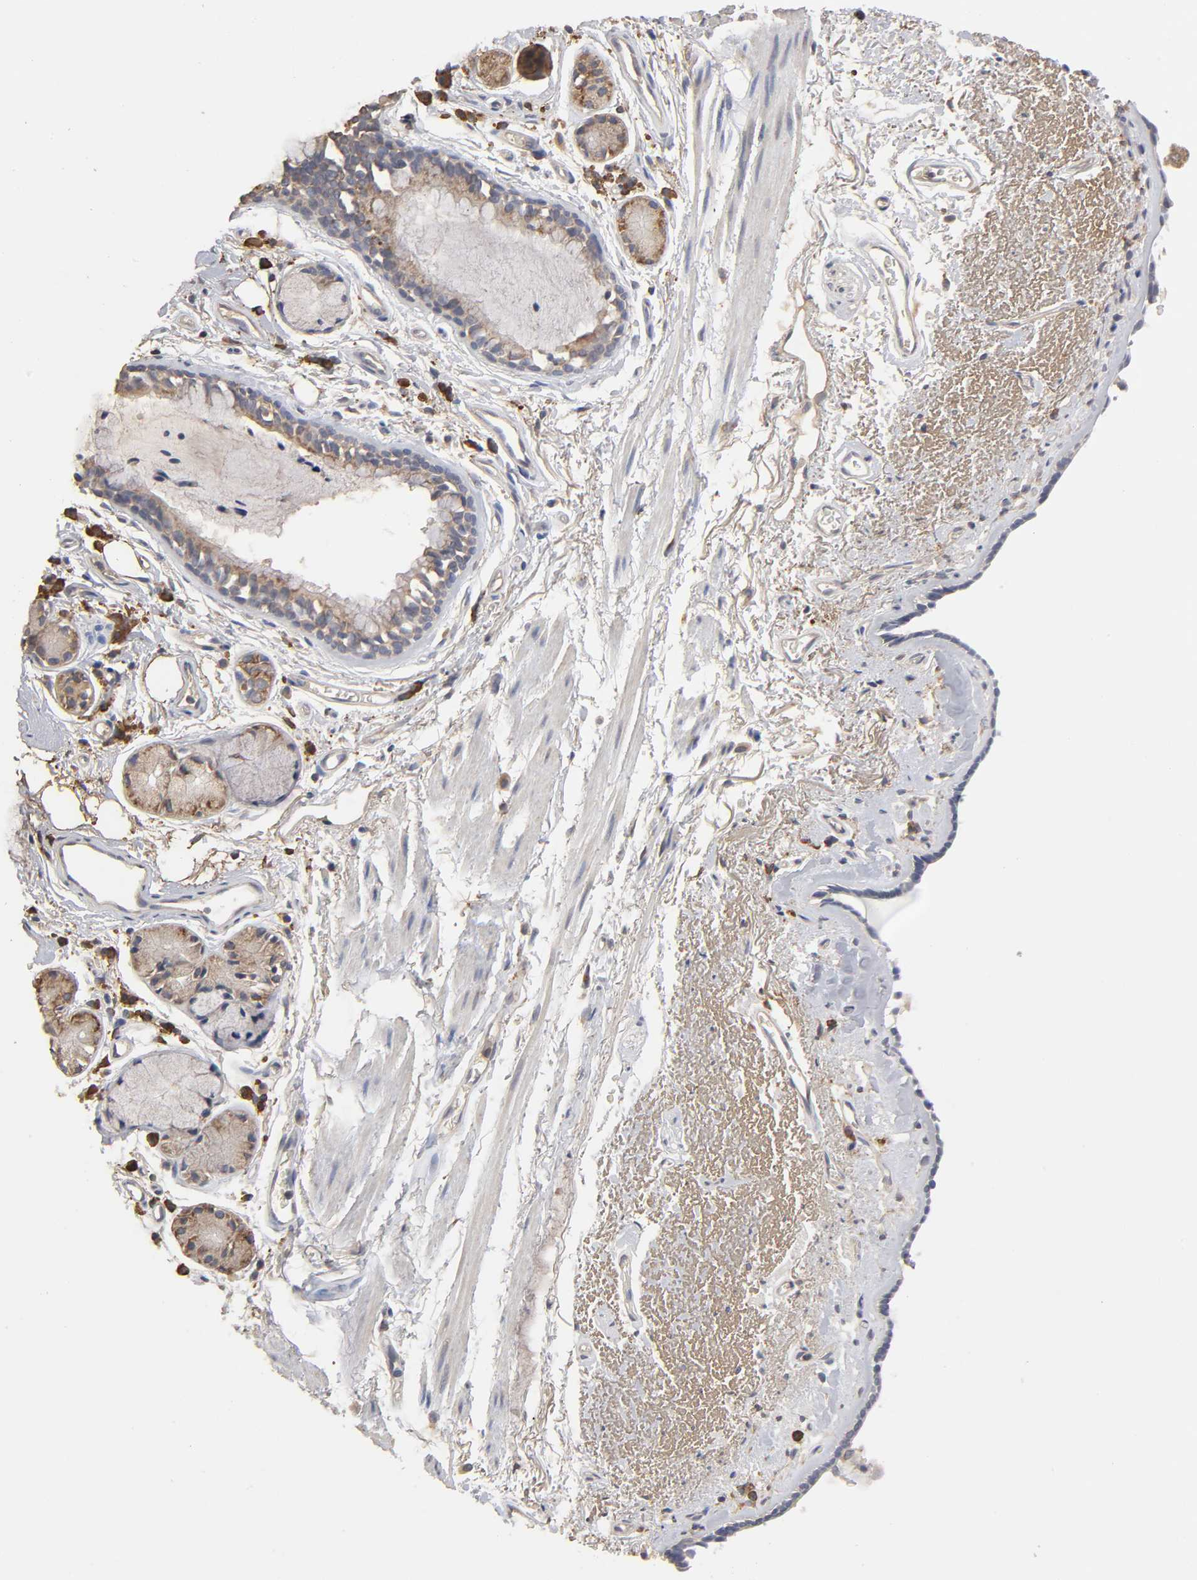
{"staining": {"intensity": "weak", "quantity": ">75%", "location": "cytoplasmic/membranous"}, "tissue": "bronchus", "cell_type": "Respiratory epithelial cells", "image_type": "normal", "snomed": [{"axis": "morphology", "description": "Normal tissue, NOS"}, {"axis": "morphology", "description": "Adenocarcinoma, NOS"}, {"axis": "topography", "description": "Bronchus"}, {"axis": "topography", "description": "Lung"}], "caption": "Protein positivity by immunohistochemistry (IHC) reveals weak cytoplasmic/membranous positivity in about >75% of respiratory epithelial cells in benign bronchus.", "gene": "EIF4G2", "patient": {"sex": "male", "age": 71}}